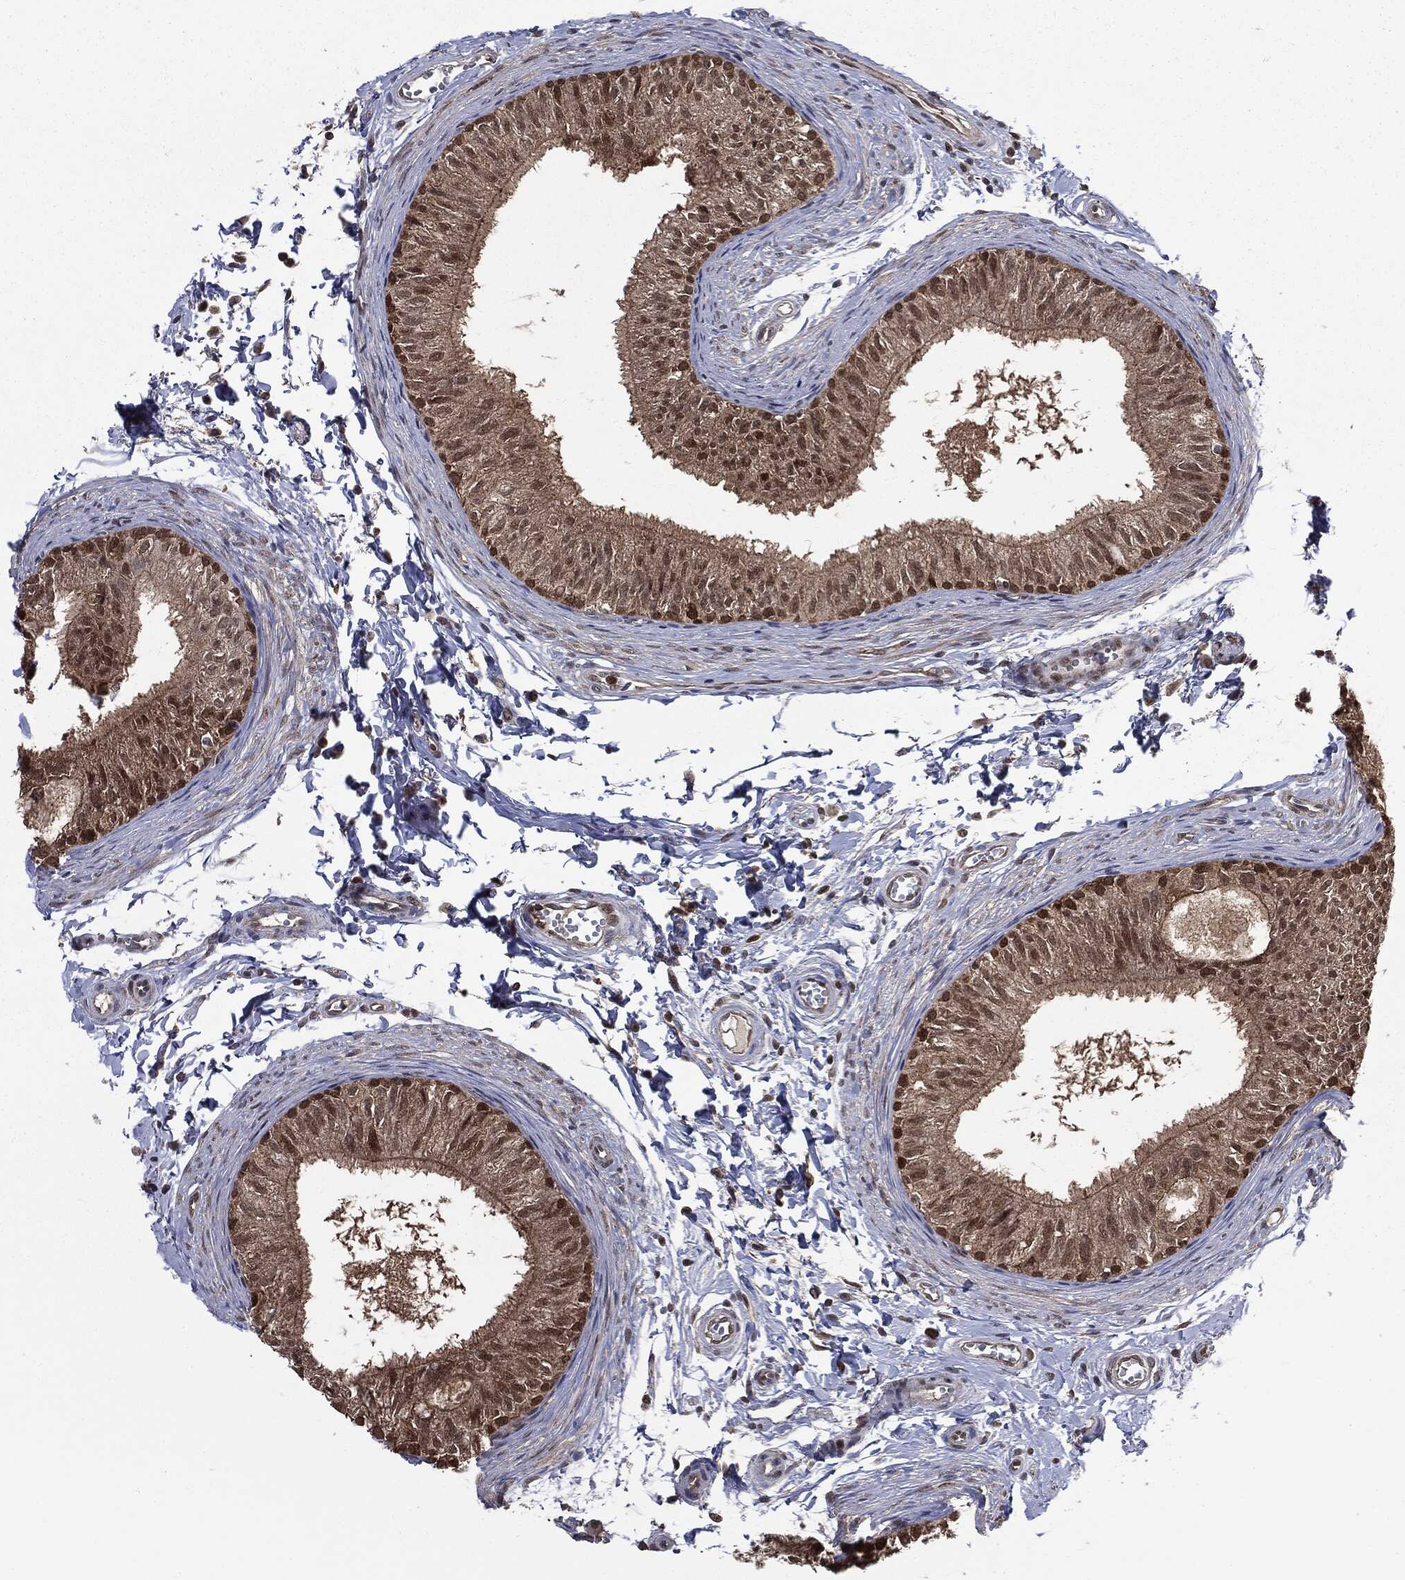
{"staining": {"intensity": "moderate", "quantity": ">75%", "location": "cytoplasmic/membranous,nuclear"}, "tissue": "epididymis", "cell_type": "Glandular cells", "image_type": "normal", "snomed": [{"axis": "morphology", "description": "Normal tissue, NOS"}, {"axis": "topography", "description": "Epididymis"}], "caption": "This image exhibits IHC staining of unremarkable epididymis, with medium moderate cytoplasmic/membranous,nuclear staining in about >75% of glandular cells.", "gene": "GPI", "patient": {"sex": "male", "age": 22}}